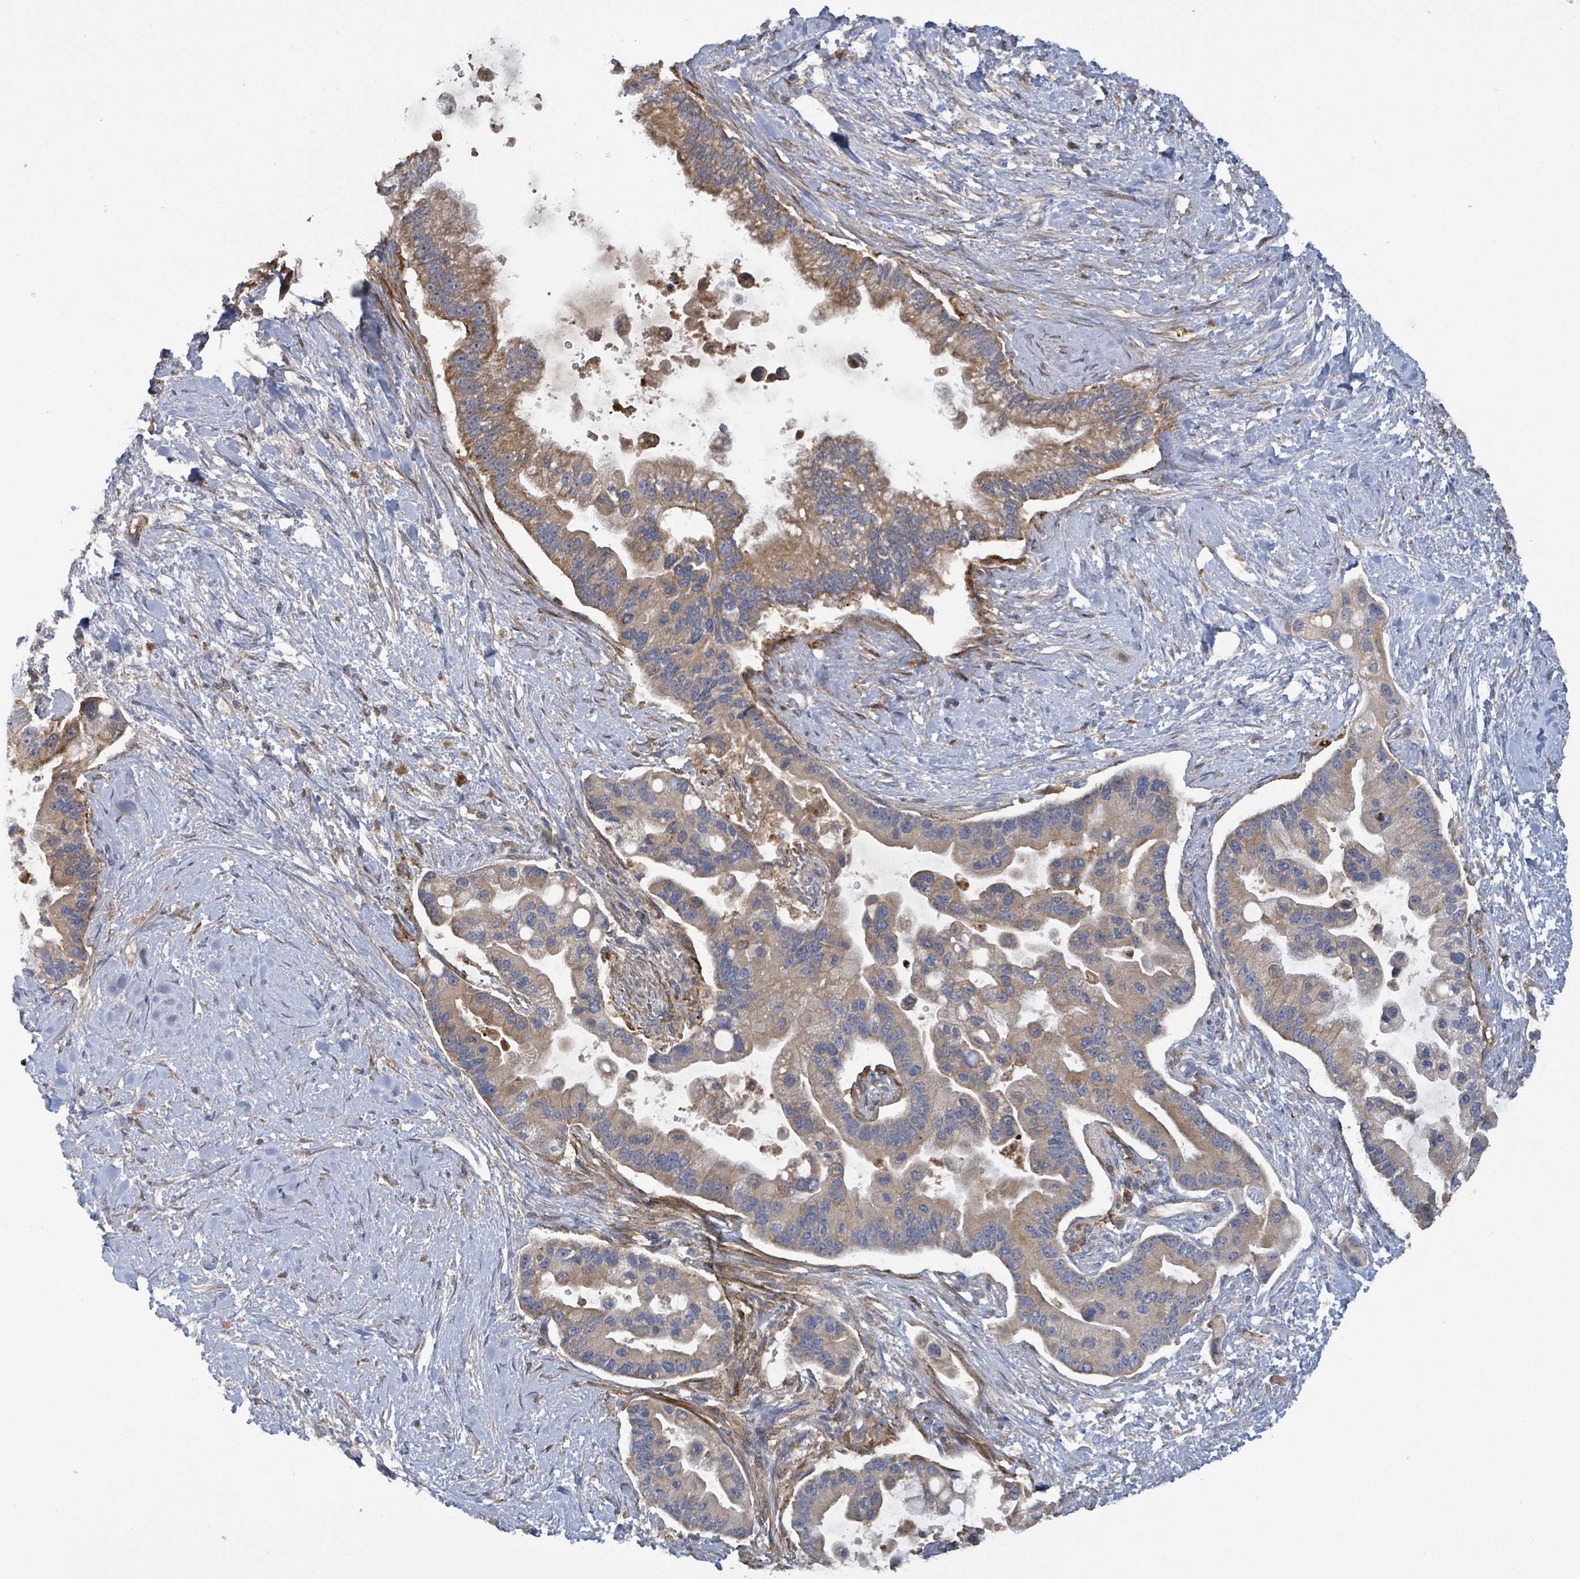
{"staining": {"intensity": "moderate", "quantity": ">75%", "location": "cytoplasmic/membranous"}, "tissue": "pancreatic cancer", "cell_type": "Tumor cells", "image_type": "cancer", "snomed": [{"axis": "morphology", "description": "Adenocarcinoma, NOS"}, {"axis": "topography", "description": "Pancreas"}], "caption": "Approximately >75% of tumor cells in pancreatic adenocarcinoma show moderate cytoplasmic/membranous protein expression as visualized by brown immunohistochemical staining.", "gene": "PLAAT1", "patient": {"sex": "male", "age": 57}}